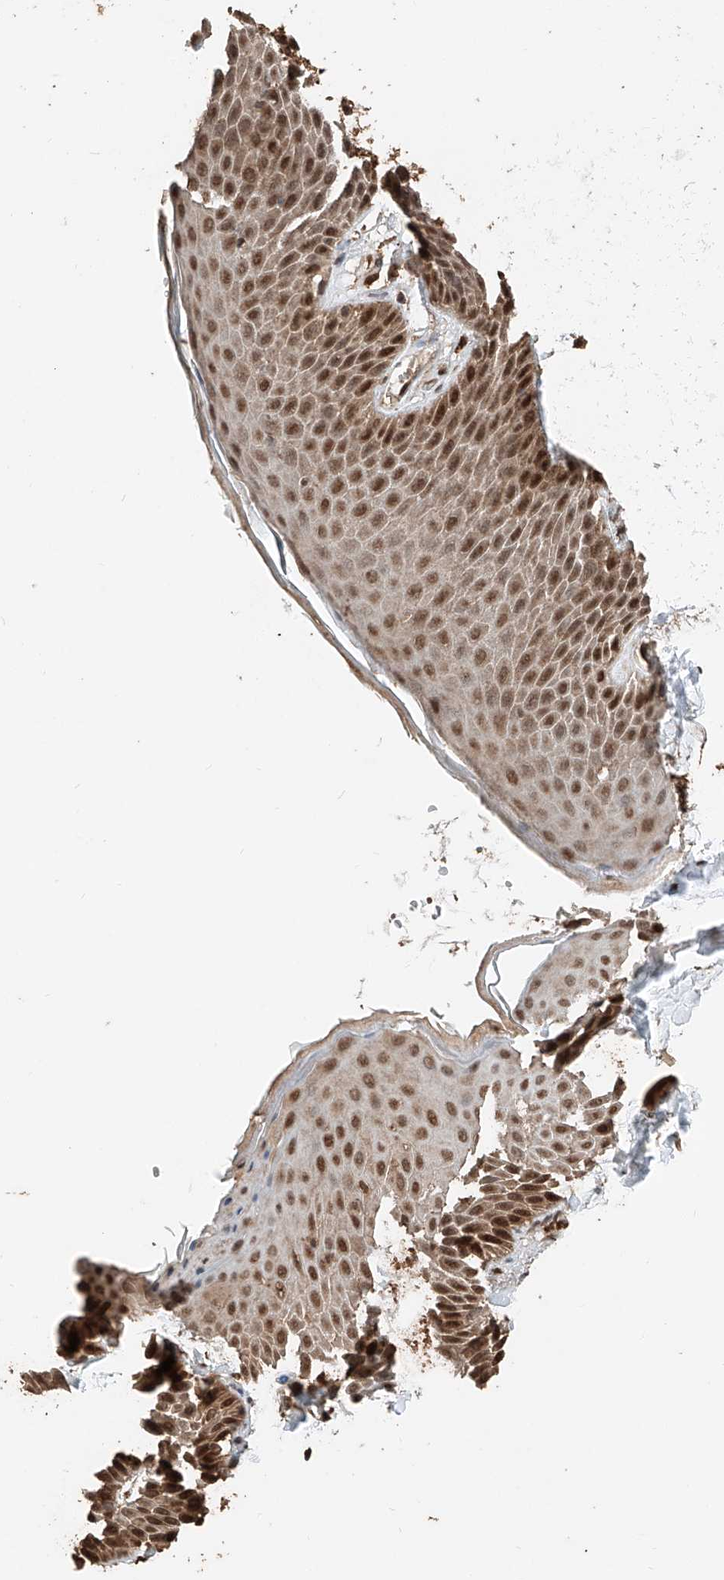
{"staining": {"intensity": "moderate", "quantity": ">75%", "location": "cytoplasmic/membranous,nuclear"}, "tissue": "skin", "cell_type": "Epidermal cells", "image_type": "normal", "snomed": [{"axis": "morphology", "description": "Normal tissue, NOS"}, {"axis": "topography", "description": "Anal"}], "caption": "IHC of unremarkable human skin reveals medium levels of moderate cytoplasmic/membranous,nuclear staining in approximately >75% of epidermal cells. The staining was performed using DAB (3,3'-diaminobenzidine) to visualize the protein expression in brown, while the nuclei were stained in blue with hematoxylin (Magnification: 20x).", "gene": "RMND1", "patient": {"sex": "male", "age": 74}}